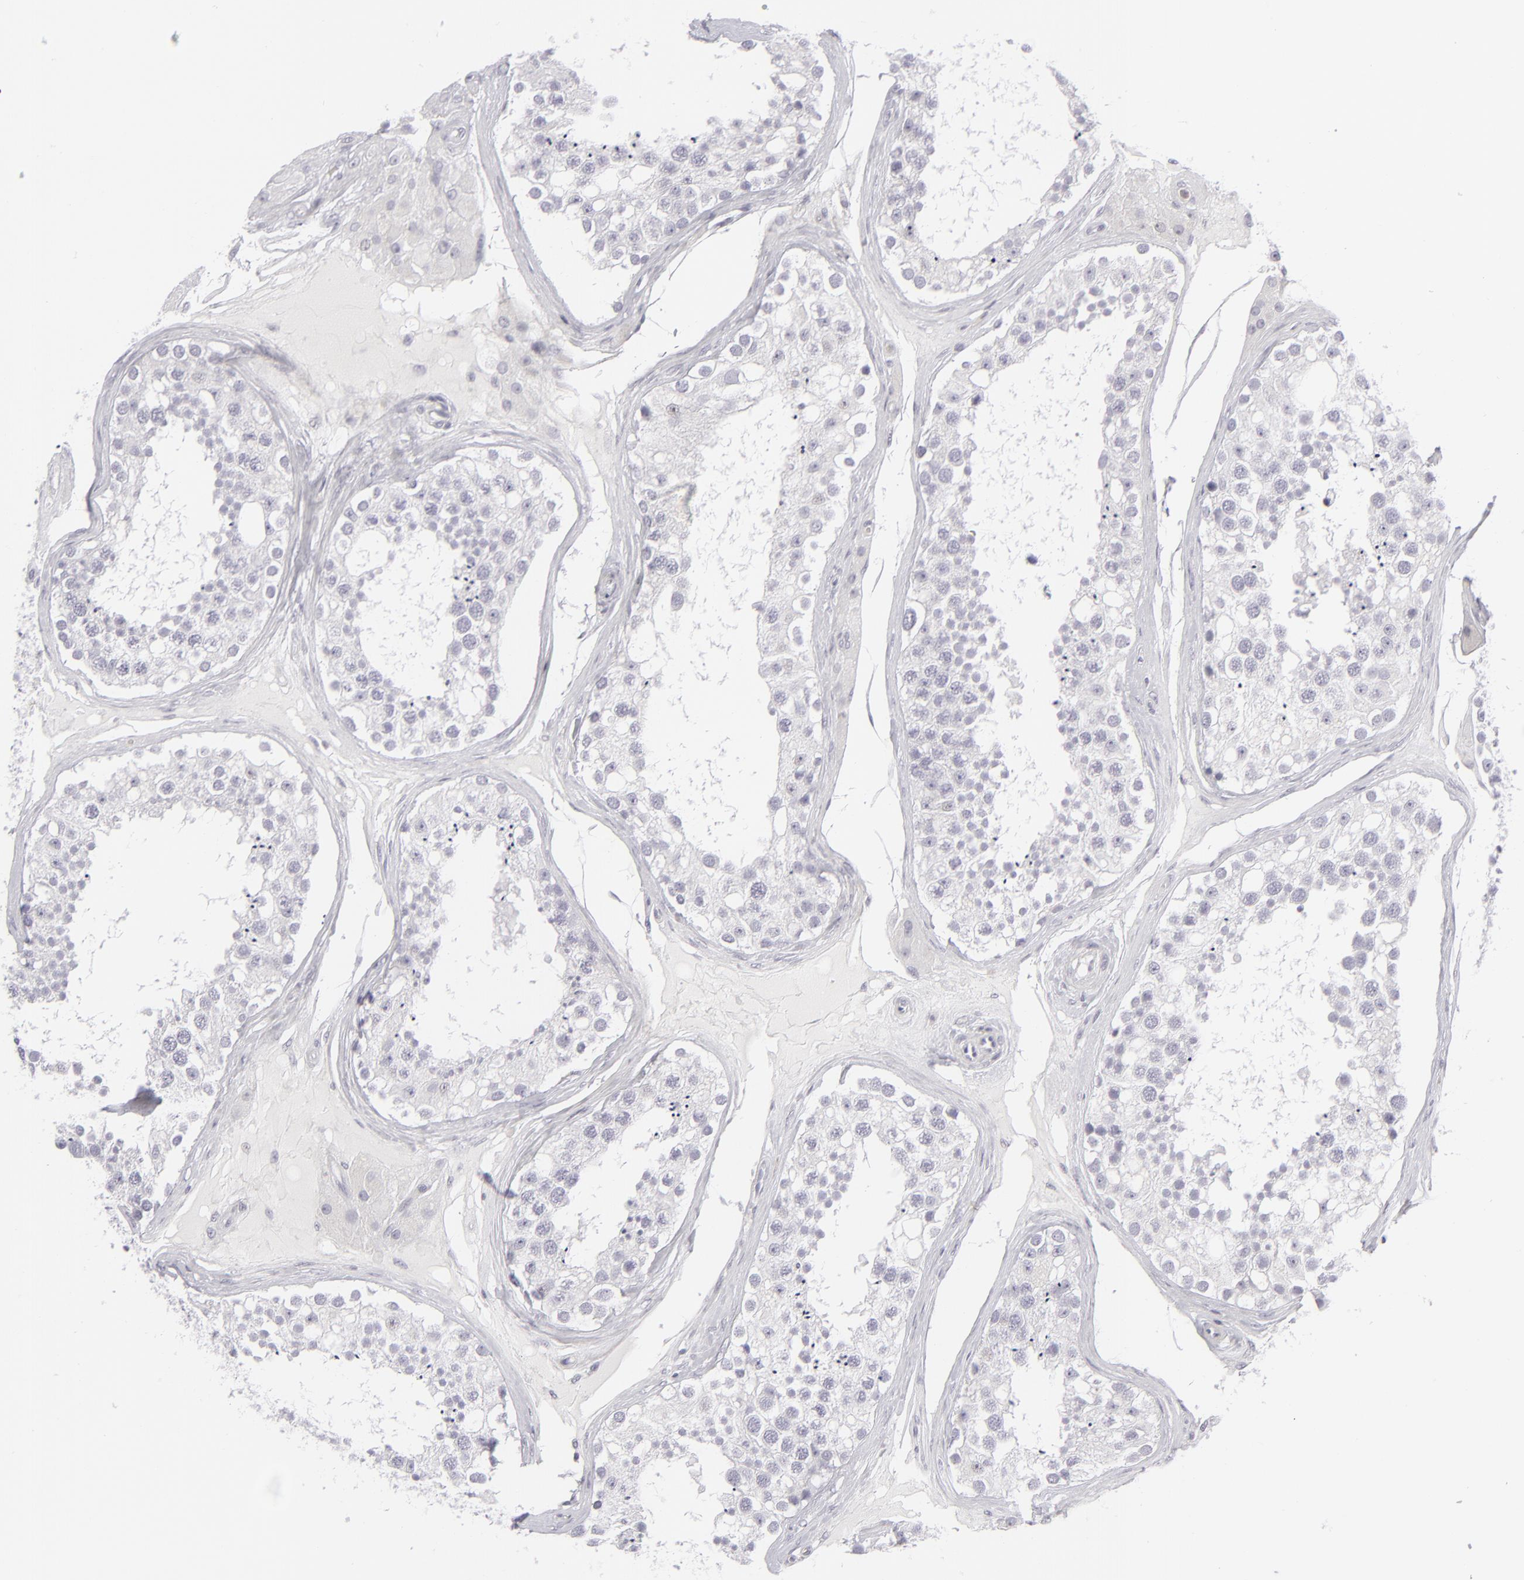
{"staining": {"intensity": "negative", "quantity": "none", "location": "none"}, "tissue": "testis", "cell_type": "Cells in seminiferous ducts", "image_type": "normal", "snomed": [{"axis": "morphology", "description": "Normal tissue, NOS"}, {"axis": "topography", "description": "Testis"}], "caption": "Immunohistochemistry (IHC) of normal human testis exhibits no staining in cells in seminiferous ducts. Brightfield microscopy of IHC stained with DAB (brown) and hematoxylin (blue), captured at high magnification.", "gene": "CD7", "patient": {"sex": "male", "age": 68}}